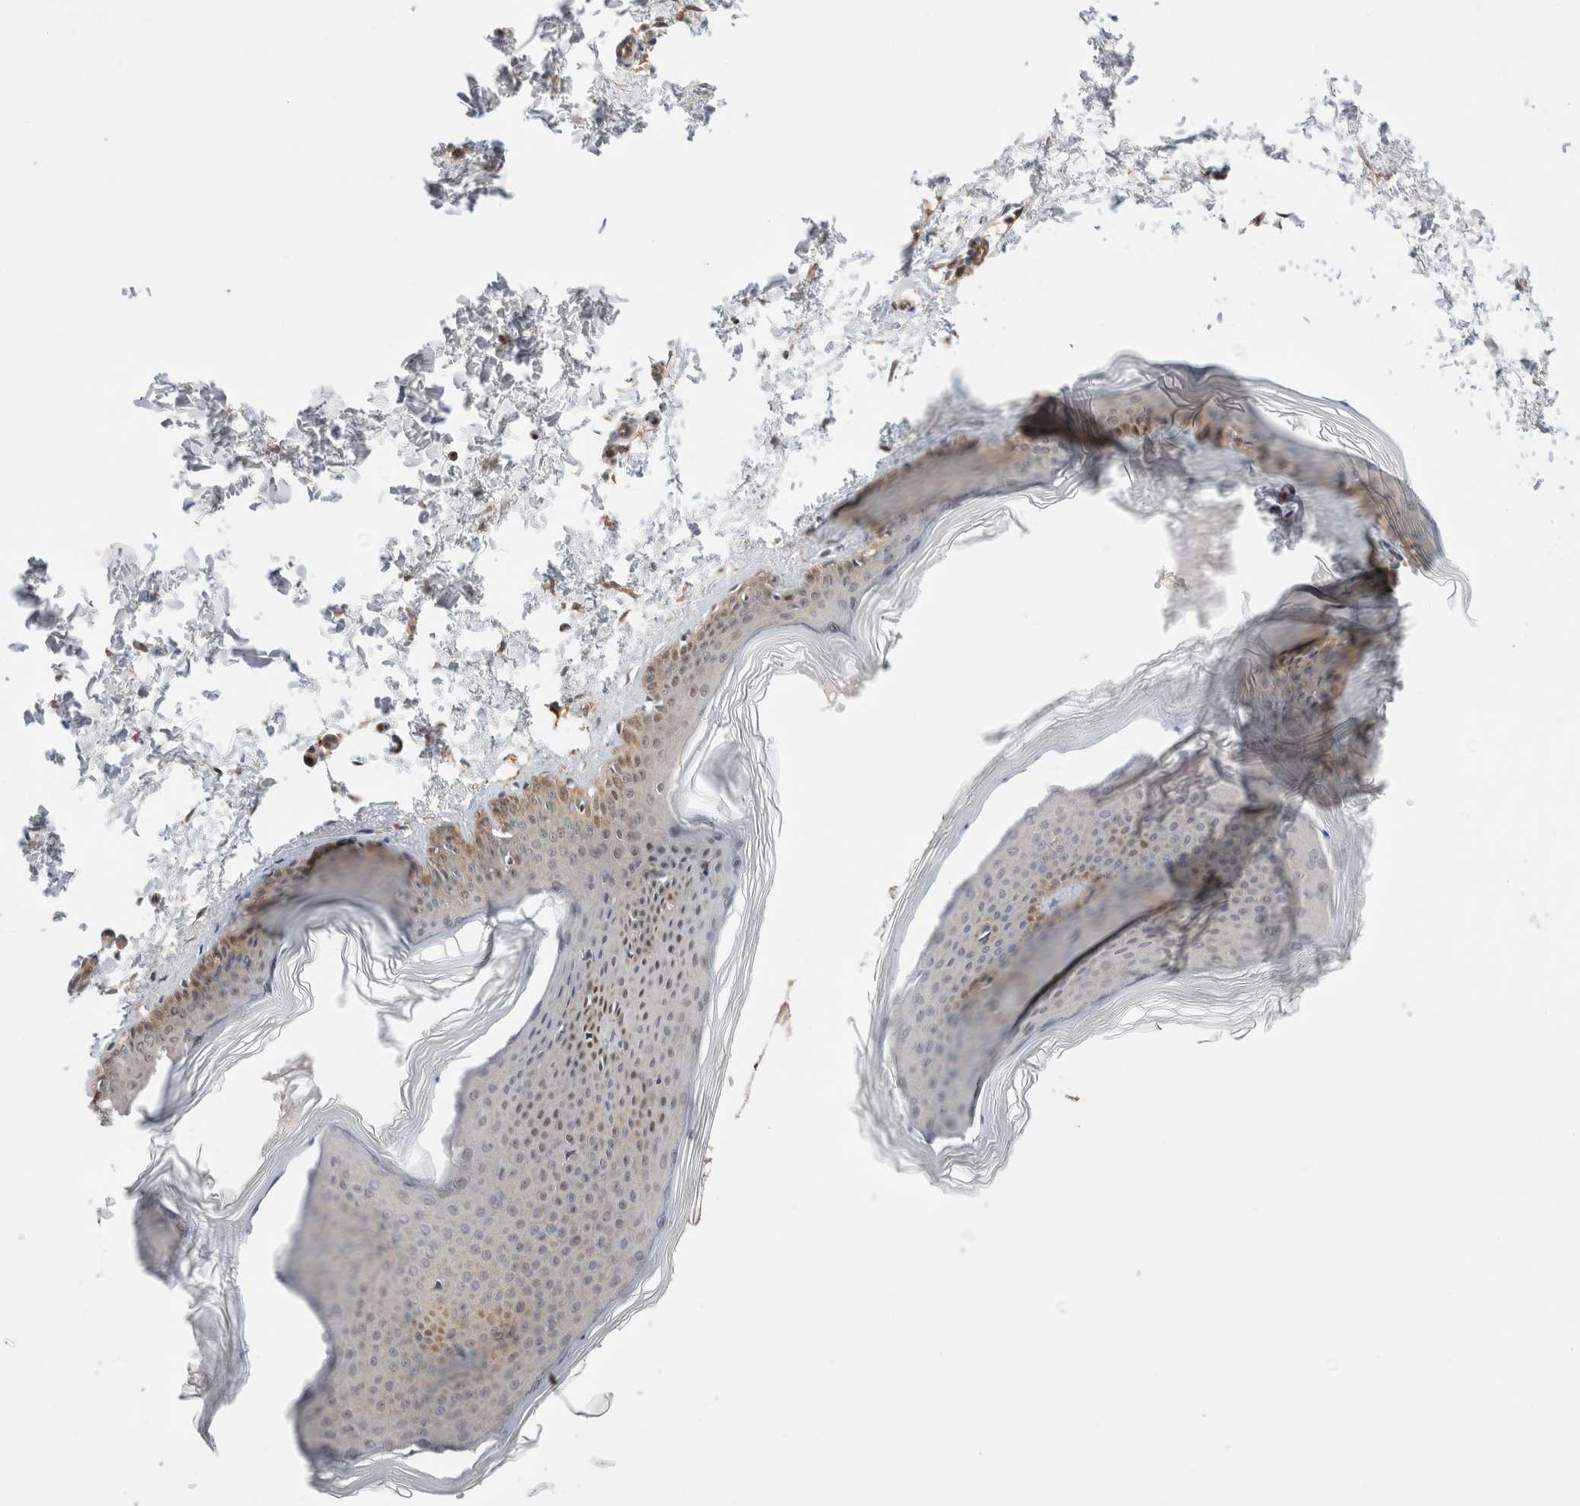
{"staining": {"intensity": "weak", "quantity": "25%-75%", "location": "cytoplasmic/membranous"}, "tissue": "skin", "cell_type": "Fibroblasts", "image_type": "normal", "snomed": [{"axis": "morphology", "description": "Normal tissue, NOS"}, {"axis": "topography", "description": "Skin"}], "caption": "Immunohistochemical staining of unremarkable human skin exhibits low levels of weak cytoplasmic/membranous expression in approximately 25%-75% of fibroblasts.", "gene": "NFKB1", "patient": {"sex": "female", "age": 27}}